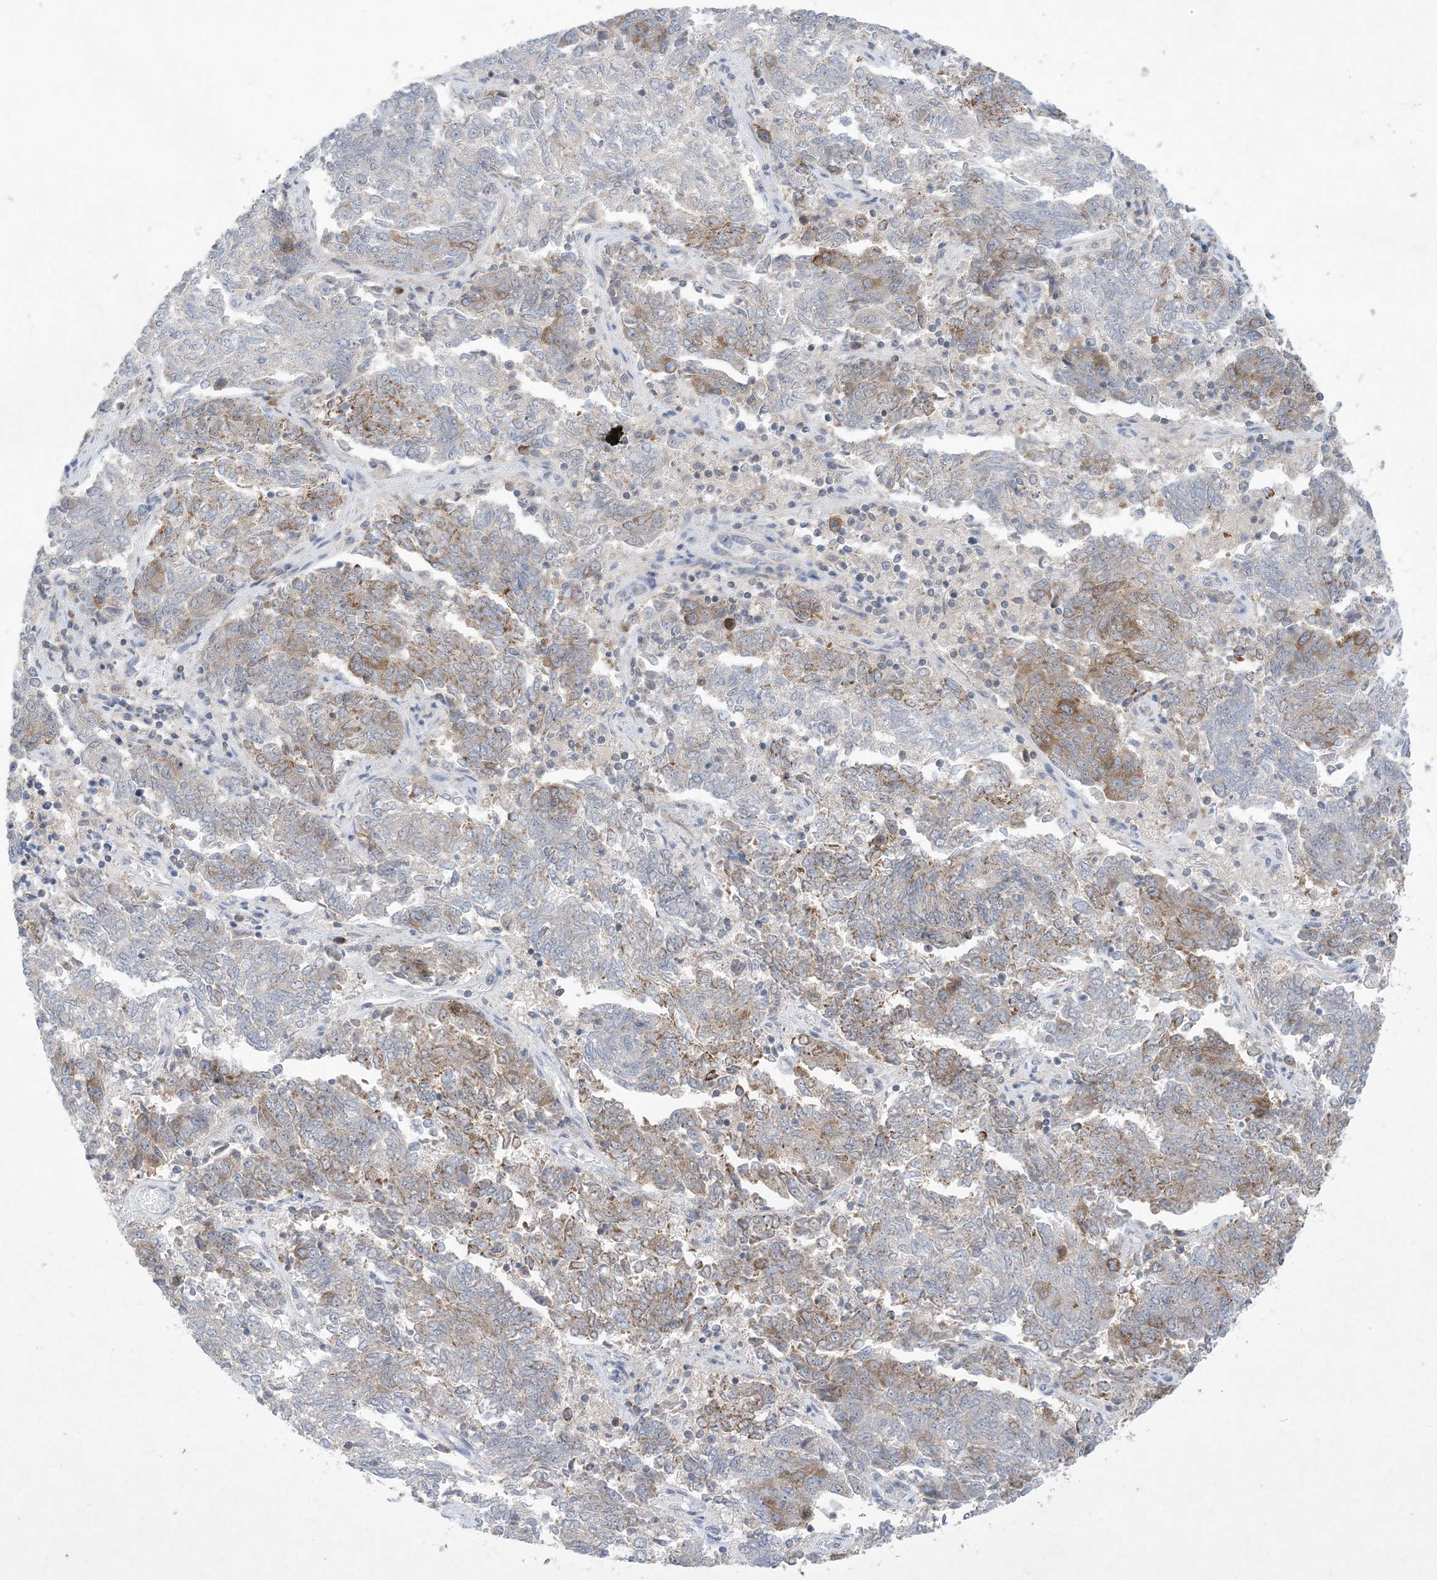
{"staining": {"intensity": "moderate", "quantity": "<25%", "location": "cytoplasmic/membranous"}, "tissue": "endometrial cancer", "cell_type": "Tumor cells", "image_type": "cancer", "snomed": [{"axis": "morphology", "description": "Adenocarcinoma, NOS"}, {"axis": "topography", "description": "Endometrium"}], "caption": "Moderate cytoplasmic/membranous expression for a protein is appreciated in approximately <25% of tumor cells of endometrial cancer (adenocarcinoma) using IHC.", "gene": "AOC1", "patient": {"sex": "female", "age": 80}}